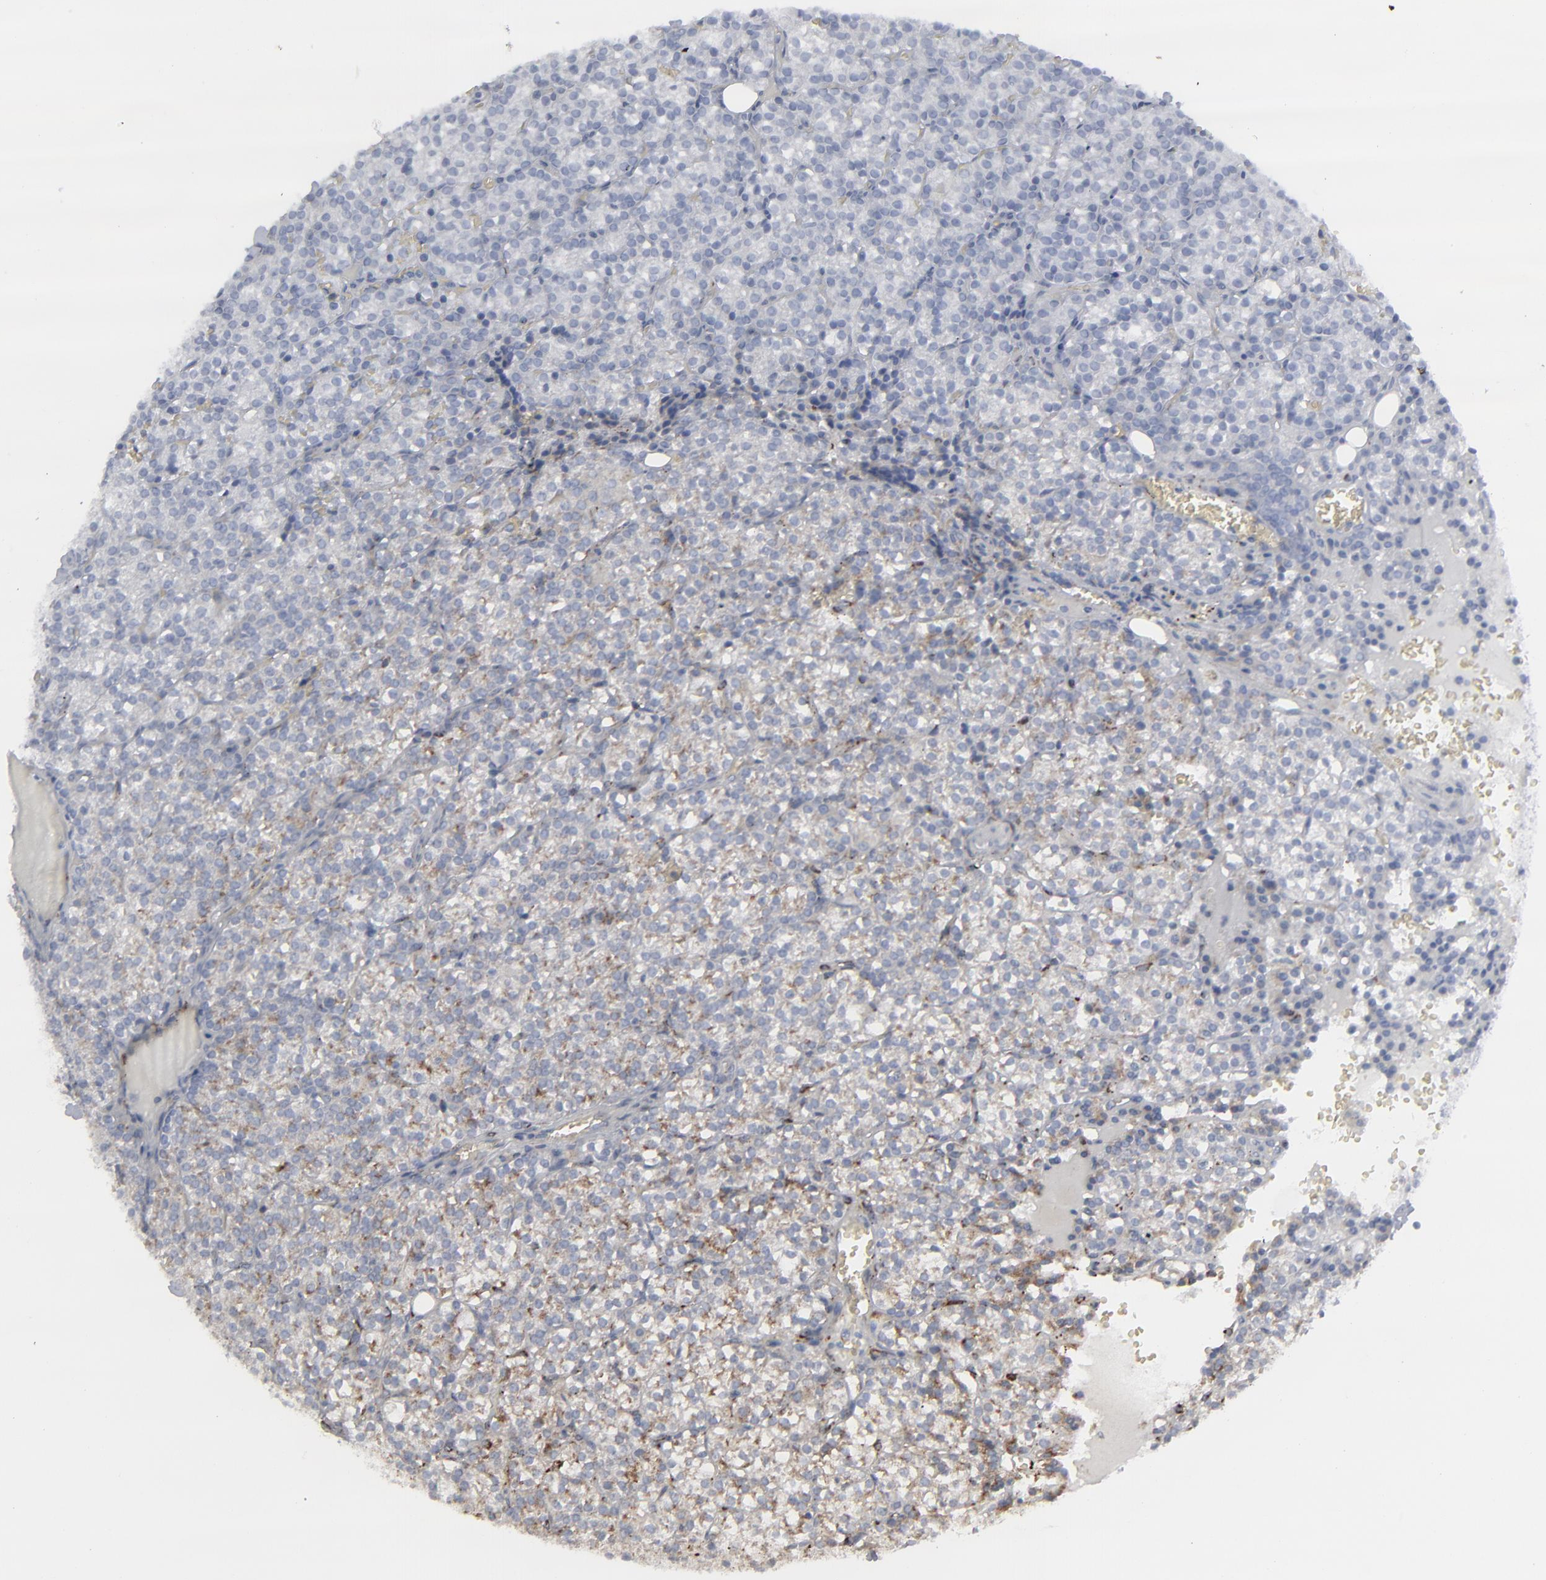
{"staining": {"intensity": "moderate", "quantity": ">75%", "location": "cytoplasmic/membranous"}, "tissue": "parathyroid gland", "cell_type": "Glandular cells", "image_type": "normal", "snomed": [{"axis": "morphology", "description": "Normal tissue, NOS"}, {"axis": "topography", "description": "Parathyroid gland"}], "caption": "IHC of unremarkable human parathyroid gland shows medium levels of moderate cytoplasmic/membranous expression in about >75% of glandular cells.", "gene": "SPARC", "patient": {"sex": "female", "age": 17}}